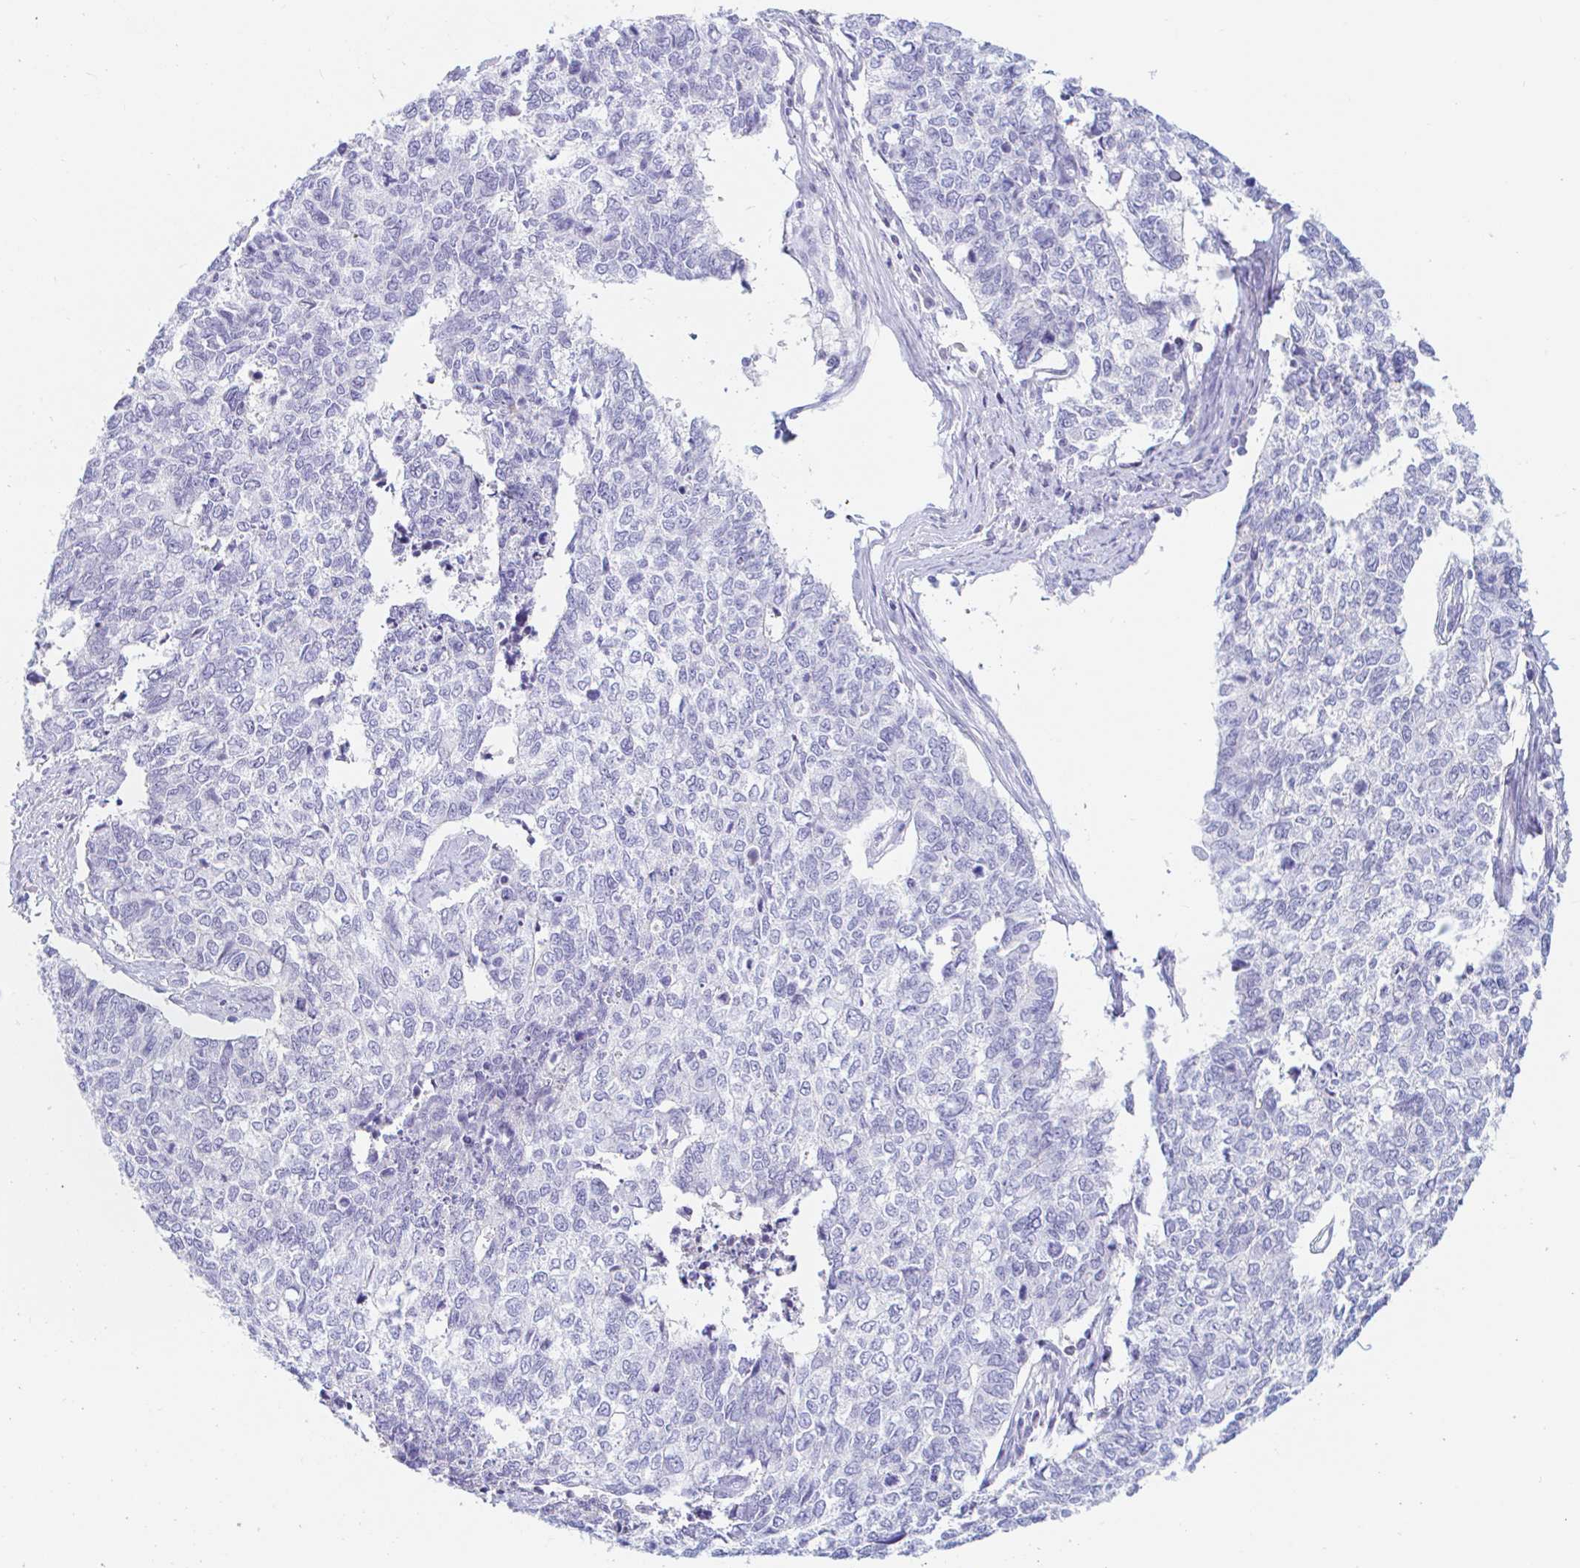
{"staining": {"intensity": "negative", "quantity": "none", "location": "none"}, "tissue": "cervical cancer", "cell_type": "Tumor cells", "image_type": "cancer", "snomed": [{"axis": "morphology", "description": "Adenocarcinoma, NOS"}, {"axis": "topography", "description": "Cervix"}], "caption": "Histopathology image shows no significant protein staining in tumor cells of cervical cancer.", "gene": "TEX44", "patient": {"sex": "female", "age": 63}}